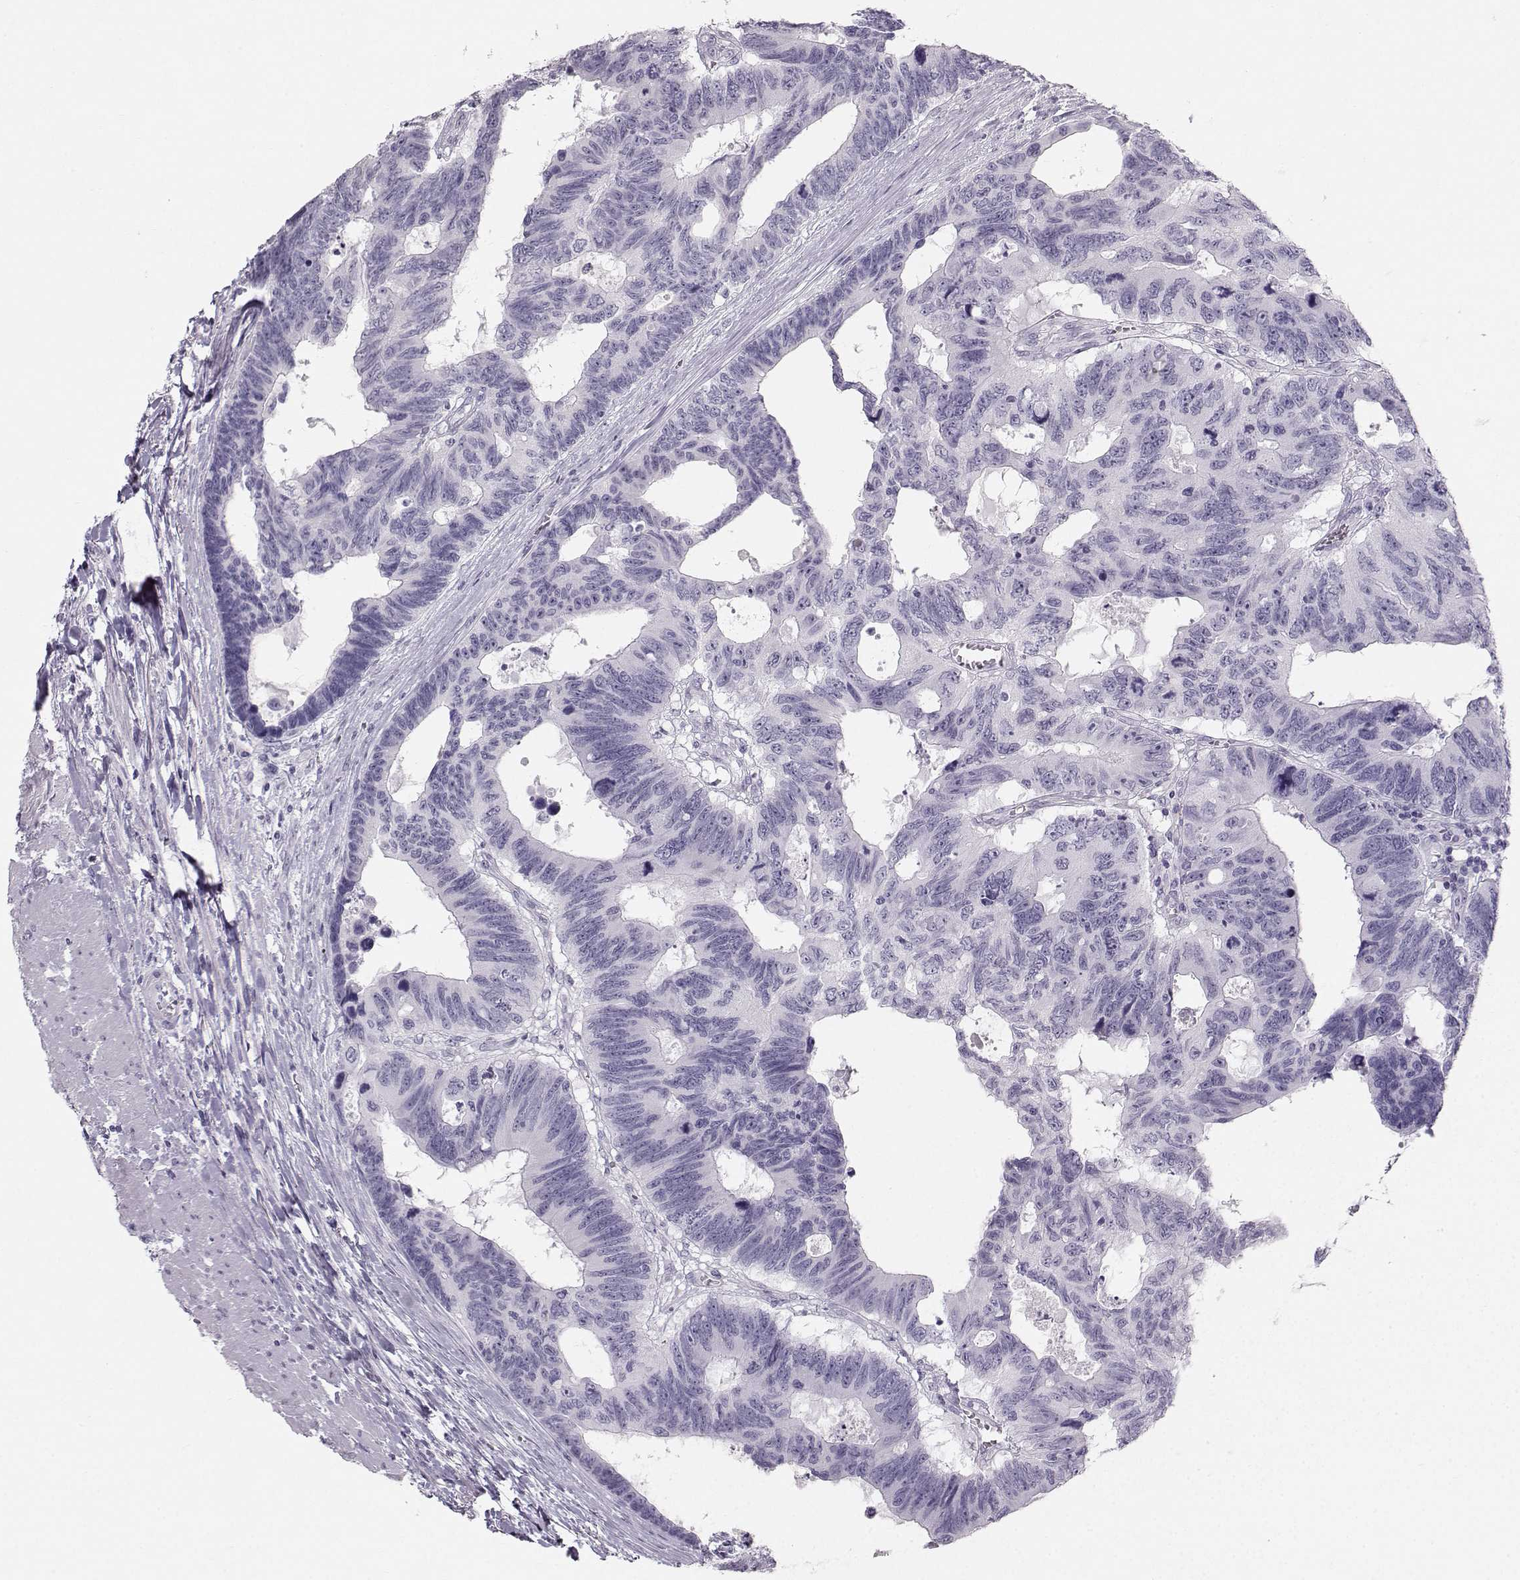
{"staining": {"intensity": "negative", "quantity": "none", "location": "none"}, "tissue": "colorectal cancer", "cell_type": "Tumor cells", "image_type": "cancer", "snomed": [{"axis": "morphology", "description": "Adenocarcinoma, NOS"}, {"axis": "topography", "description": "Colon"}], "caption": "Tumor cells show no significant protein expression in colorectal cancer (adenocarcinoma).", "gene": "CASR", "patient": {"sex": "female", "age": 77}}